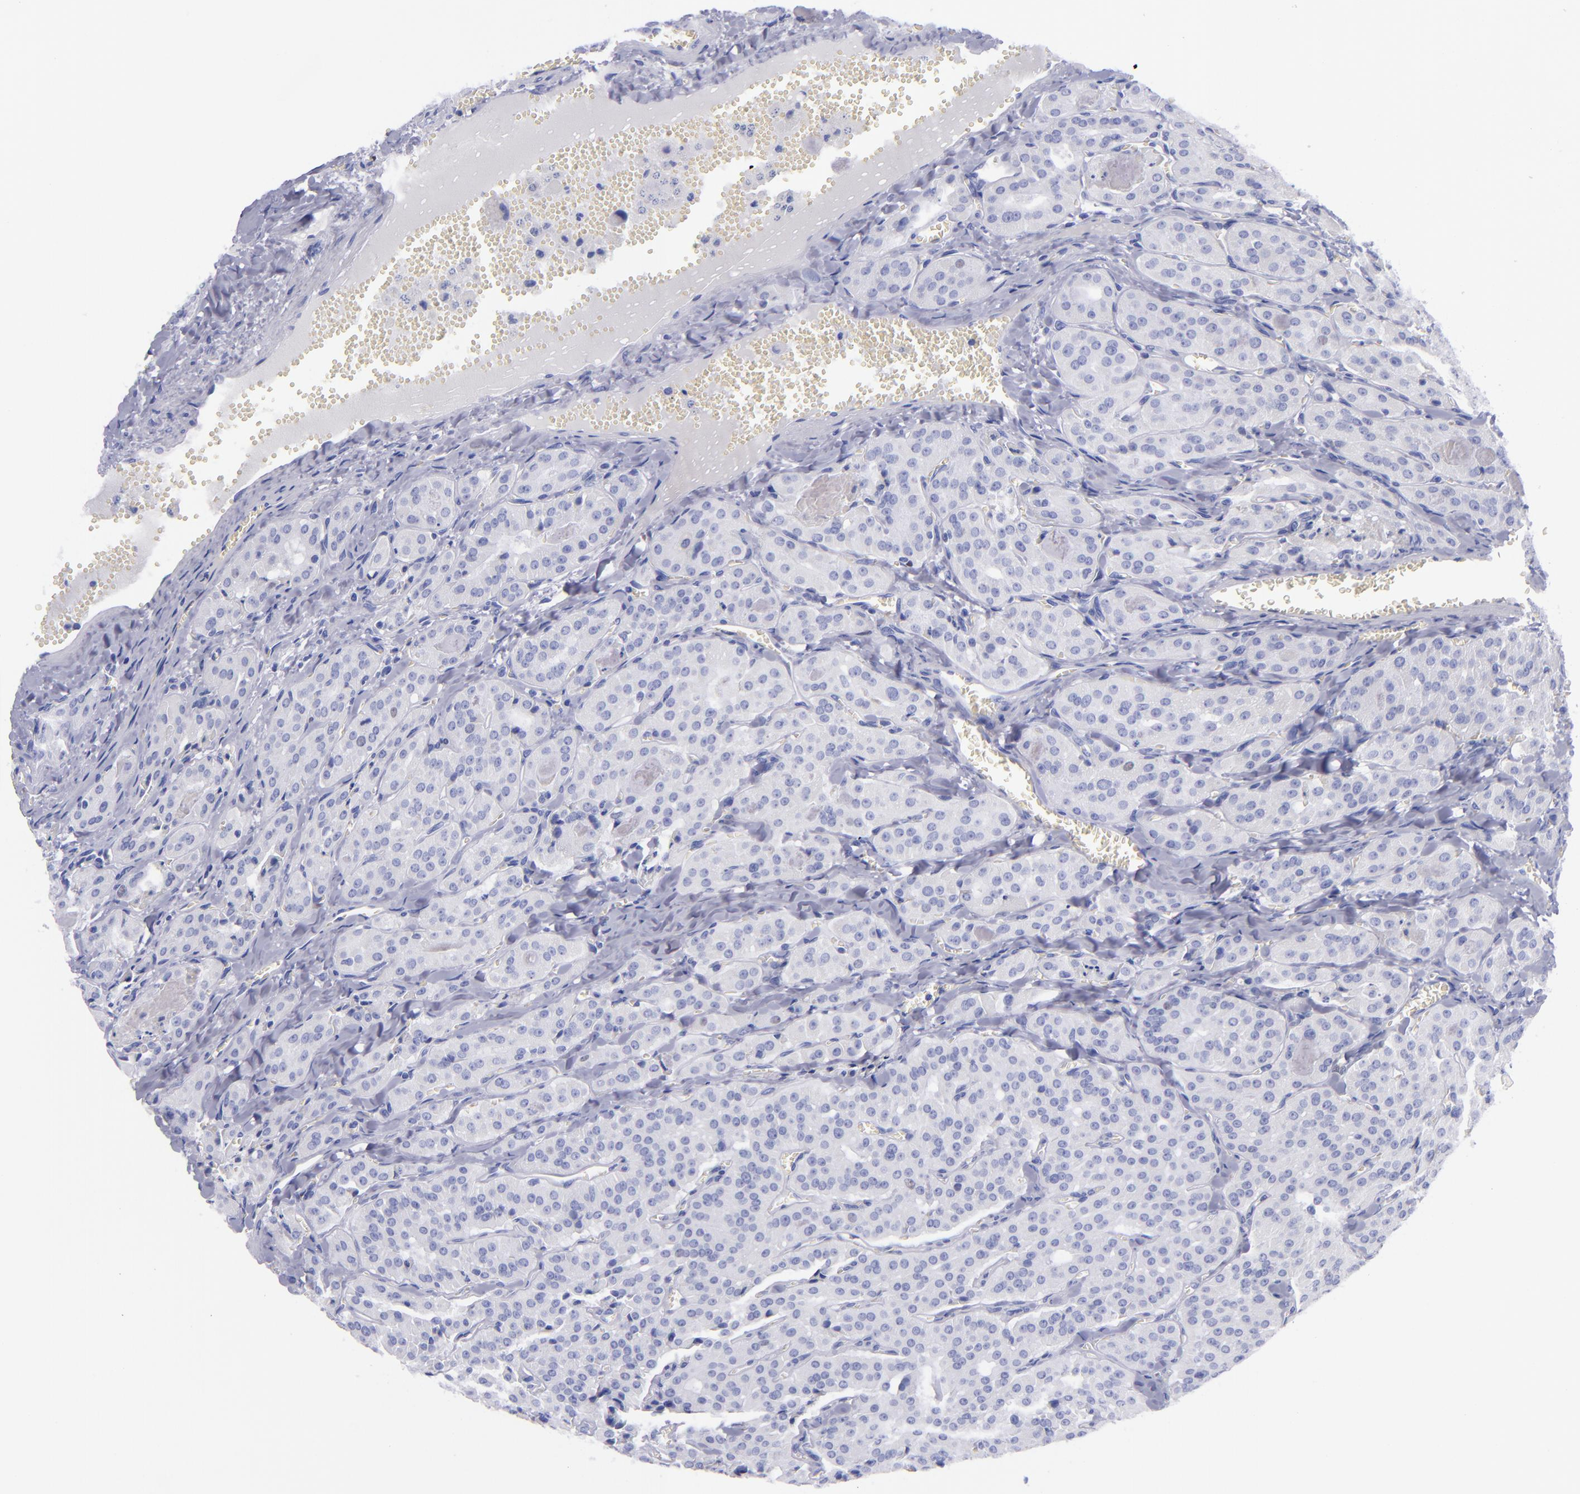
{"staining": {"intensity": "negative", "quantity": "none", "location": "none"}, "tissue": "thyroid cancer", "cell_type": "Tumor cells", "image_type": "cancer", "snomed": [{"axis": "morphology", "description": "Carcinoma, NOS"}, {"axis": "topography", "description": "Thyroid gland"}], "caption": "The immunohistochemistry (IHC) micrograph has no significant staining in tumor cells of thyroid cancer (carcinoma) tissue.", "gene": "MCM7", "patient": {"sex": "male", "age": 76}}